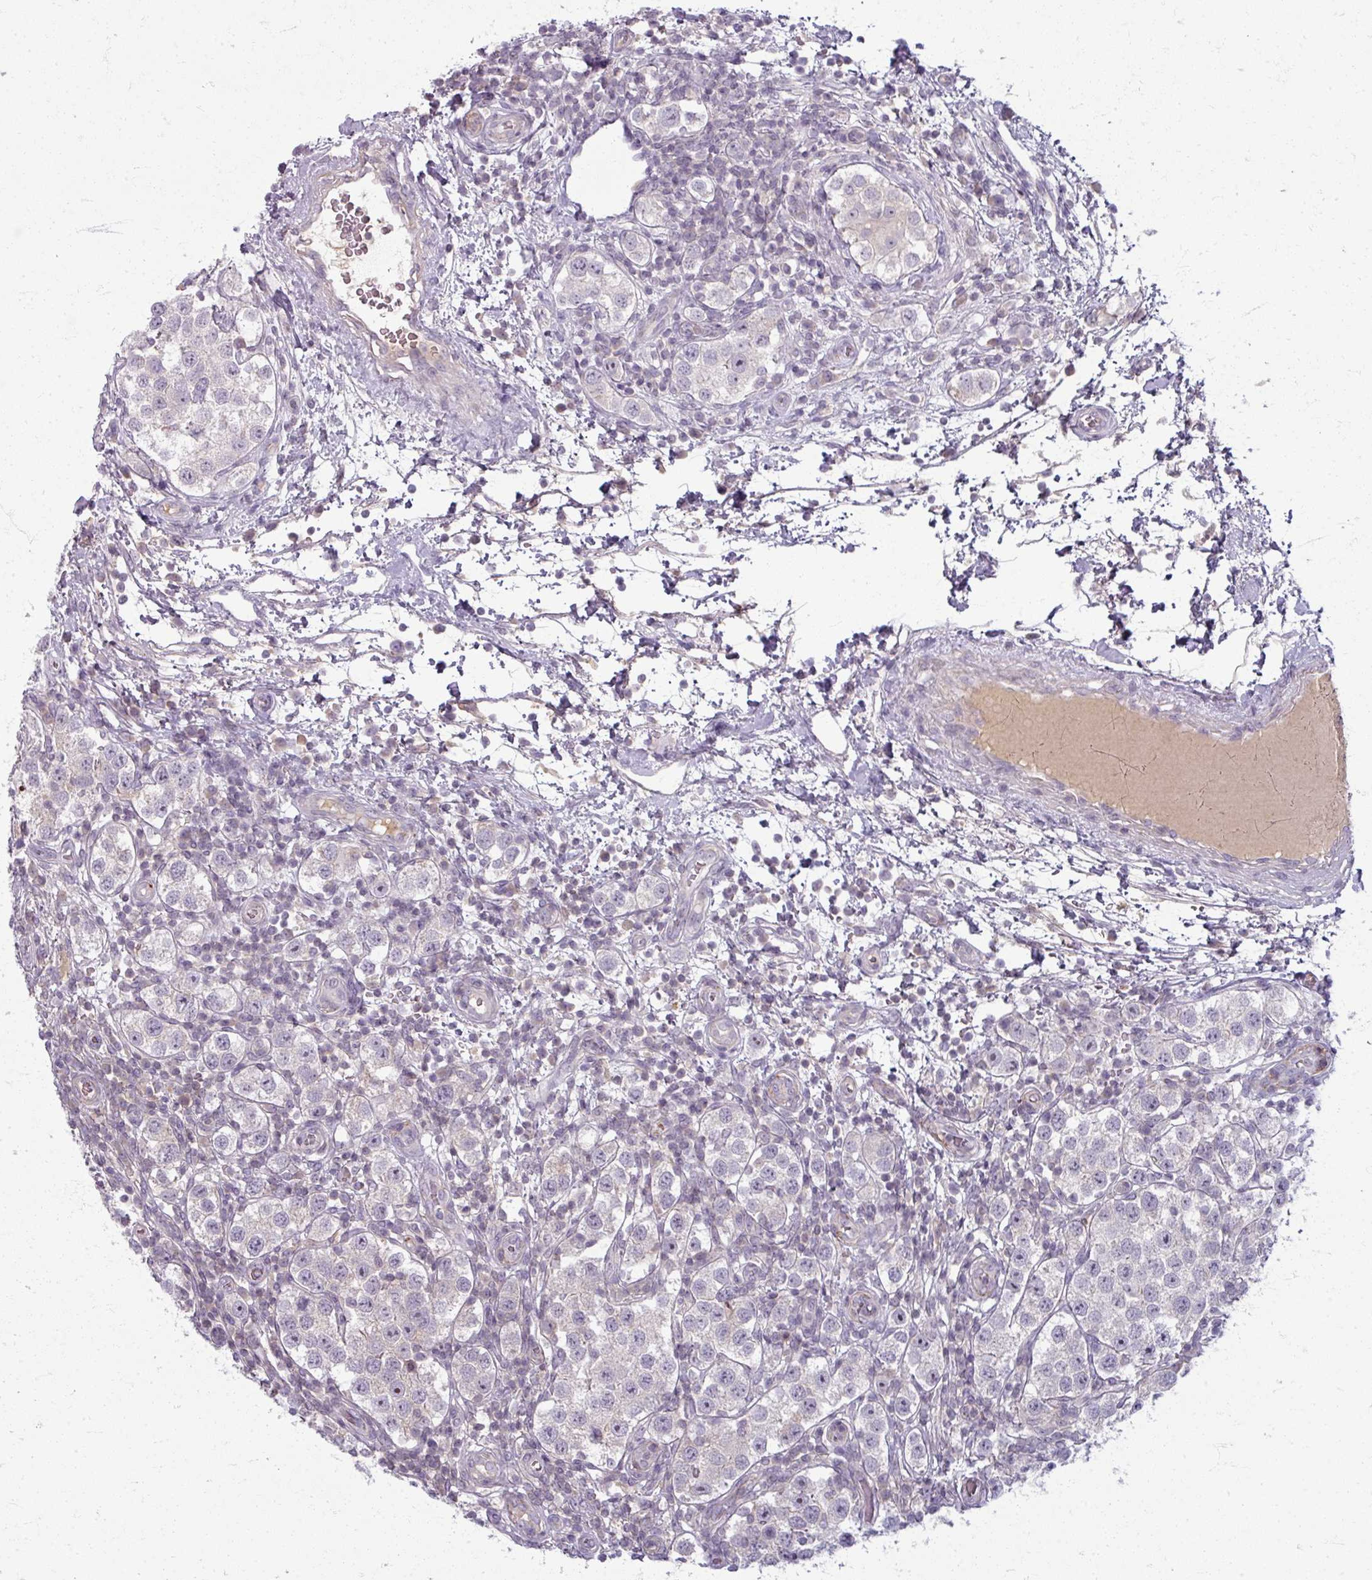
{"staining": {"intensity": "negative", "quantity": "none", "location": "none"}, "tissue": "testis cancer", "cell_type": "Tumor cells", "image_type": "cancer", "snomed": [{"axis": "morphology", "description": "Seminoma, NOS"}, {"axis": "topography", "description": "Testis"}], "caption": "Immunohistochemistry (IHC) image of human seminoma (testis) stained for a protein (brown), which reveals no positivity in tumor cells.", "gene": "TTLL7", "patient": {"sex": "male", "age": 37}}